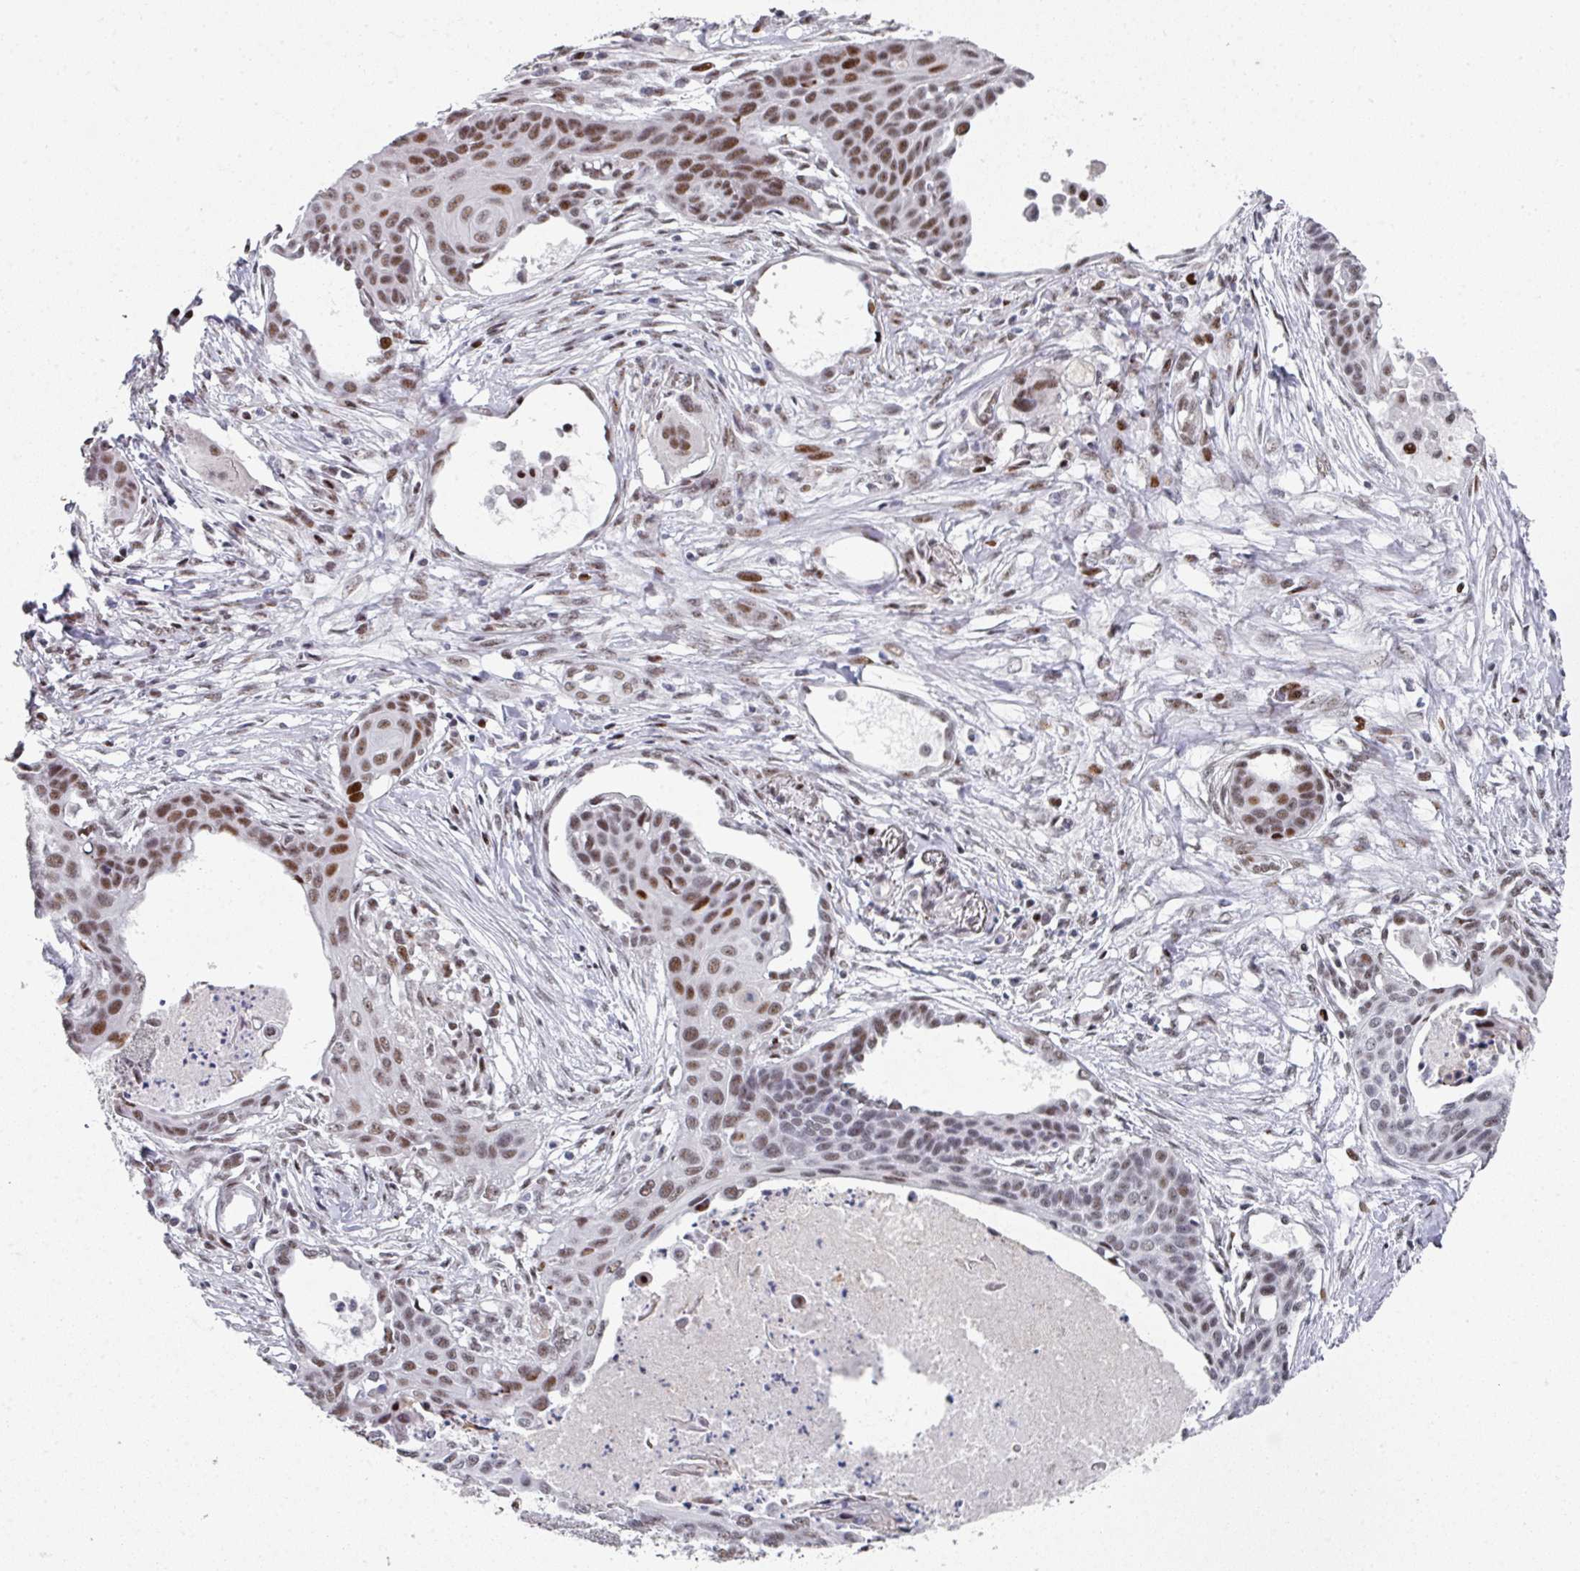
{"staining": {"intensity": "moderate", "quantity": ">75%", "location": "nuclear"}, "tissue": "lung cancer", "cell_type": "Tumor cells", "image_type": "cancer", "snomed": [{"axis": "morphology", "description": "Squamous cell carcinoma, NOS"}, {"axis": "topography", "description": "Lung"}], "caption": "Lung cancer tissue demonstrates moderate nuclear staining in approximately >75% of tumor cells, visualized by immunohistochemistry.", "gene": "SF3B5", "patient": {"sex": "male", "age": 71}}